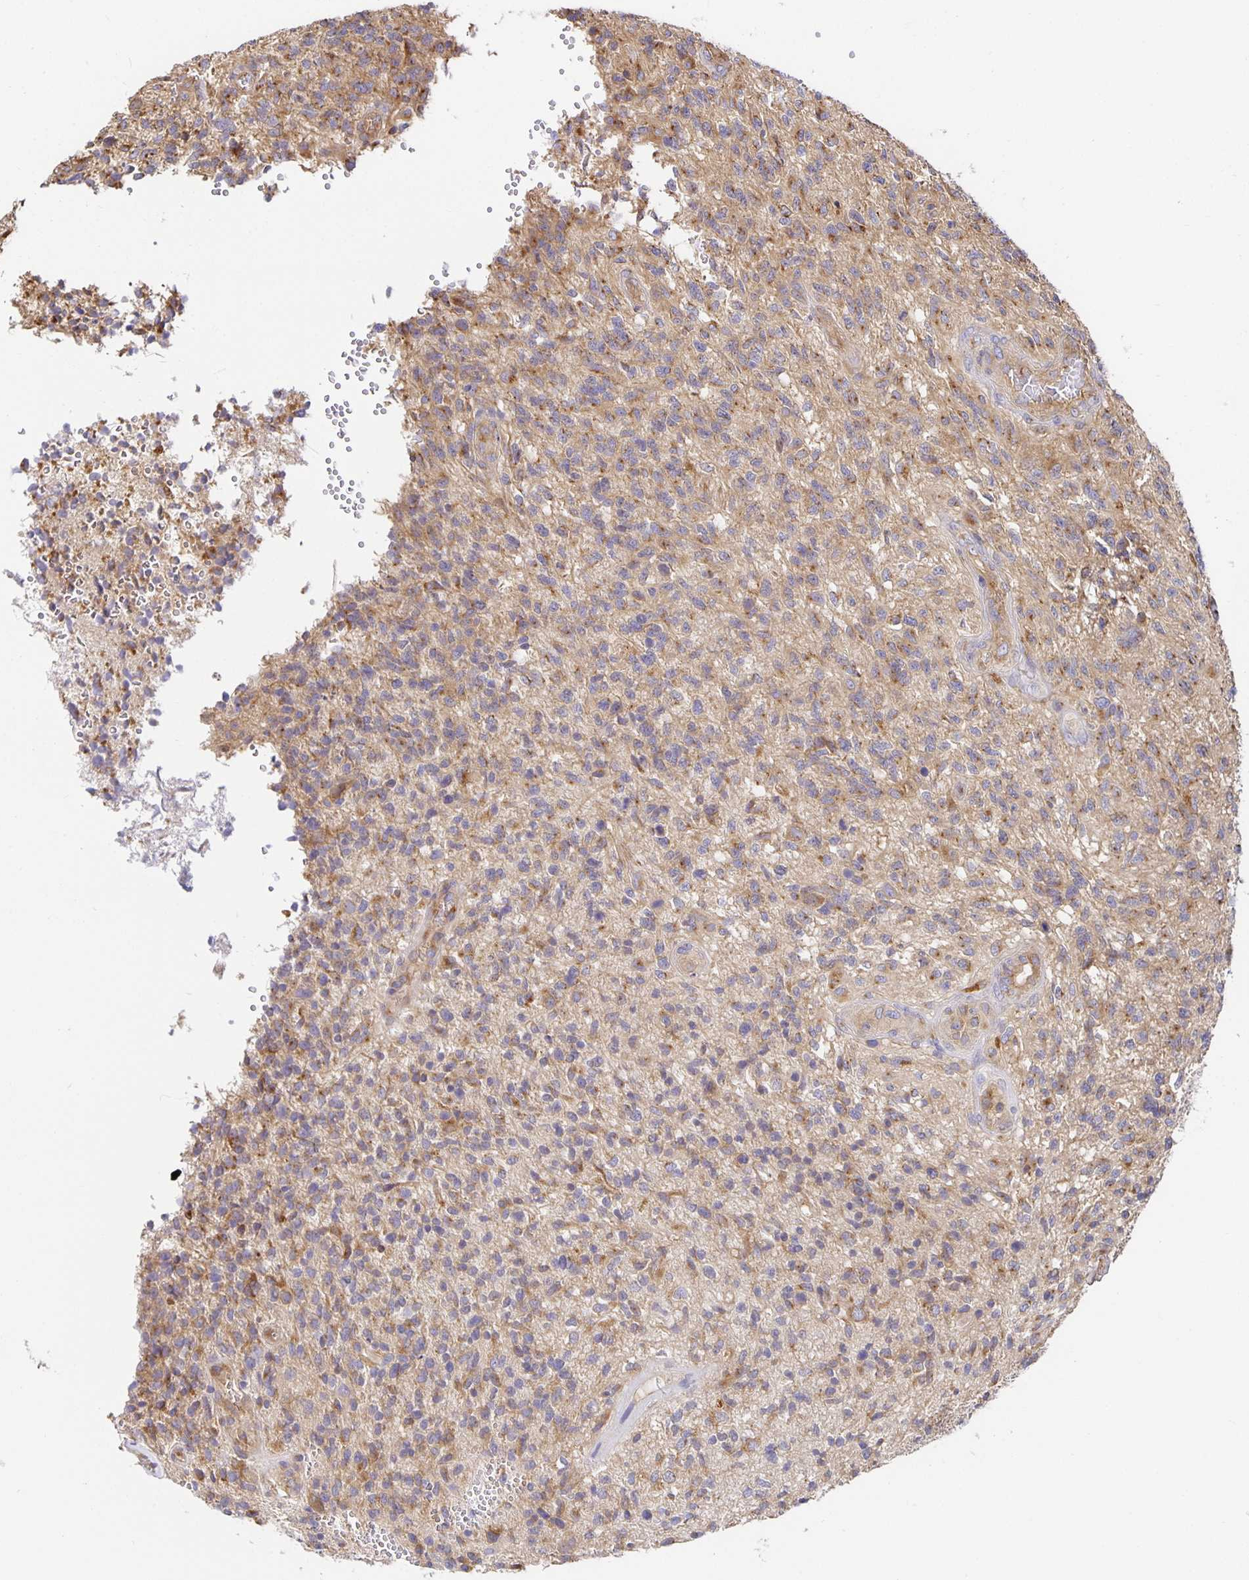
{"staining": {"intensity": "moderate", "quantity": "25%-75%", "location": "cytoplasmic/membranous"}, "tissue": "glioma", "cell_type": "Tumor cells", "image_type": "cancer", "snomed": [{"axis": "morphology", "description": "Glioma, malignant, High grade"}, {"axis": "topography", "description": "Brain"}], "caption": "Immunohistochemical staining of human glioma shows moderate cytoplasmic/membranous protein expression in about 25%-75% of tumor cells.", "gene": "USO1", "patient": {"sex": "male", "age": 56}}